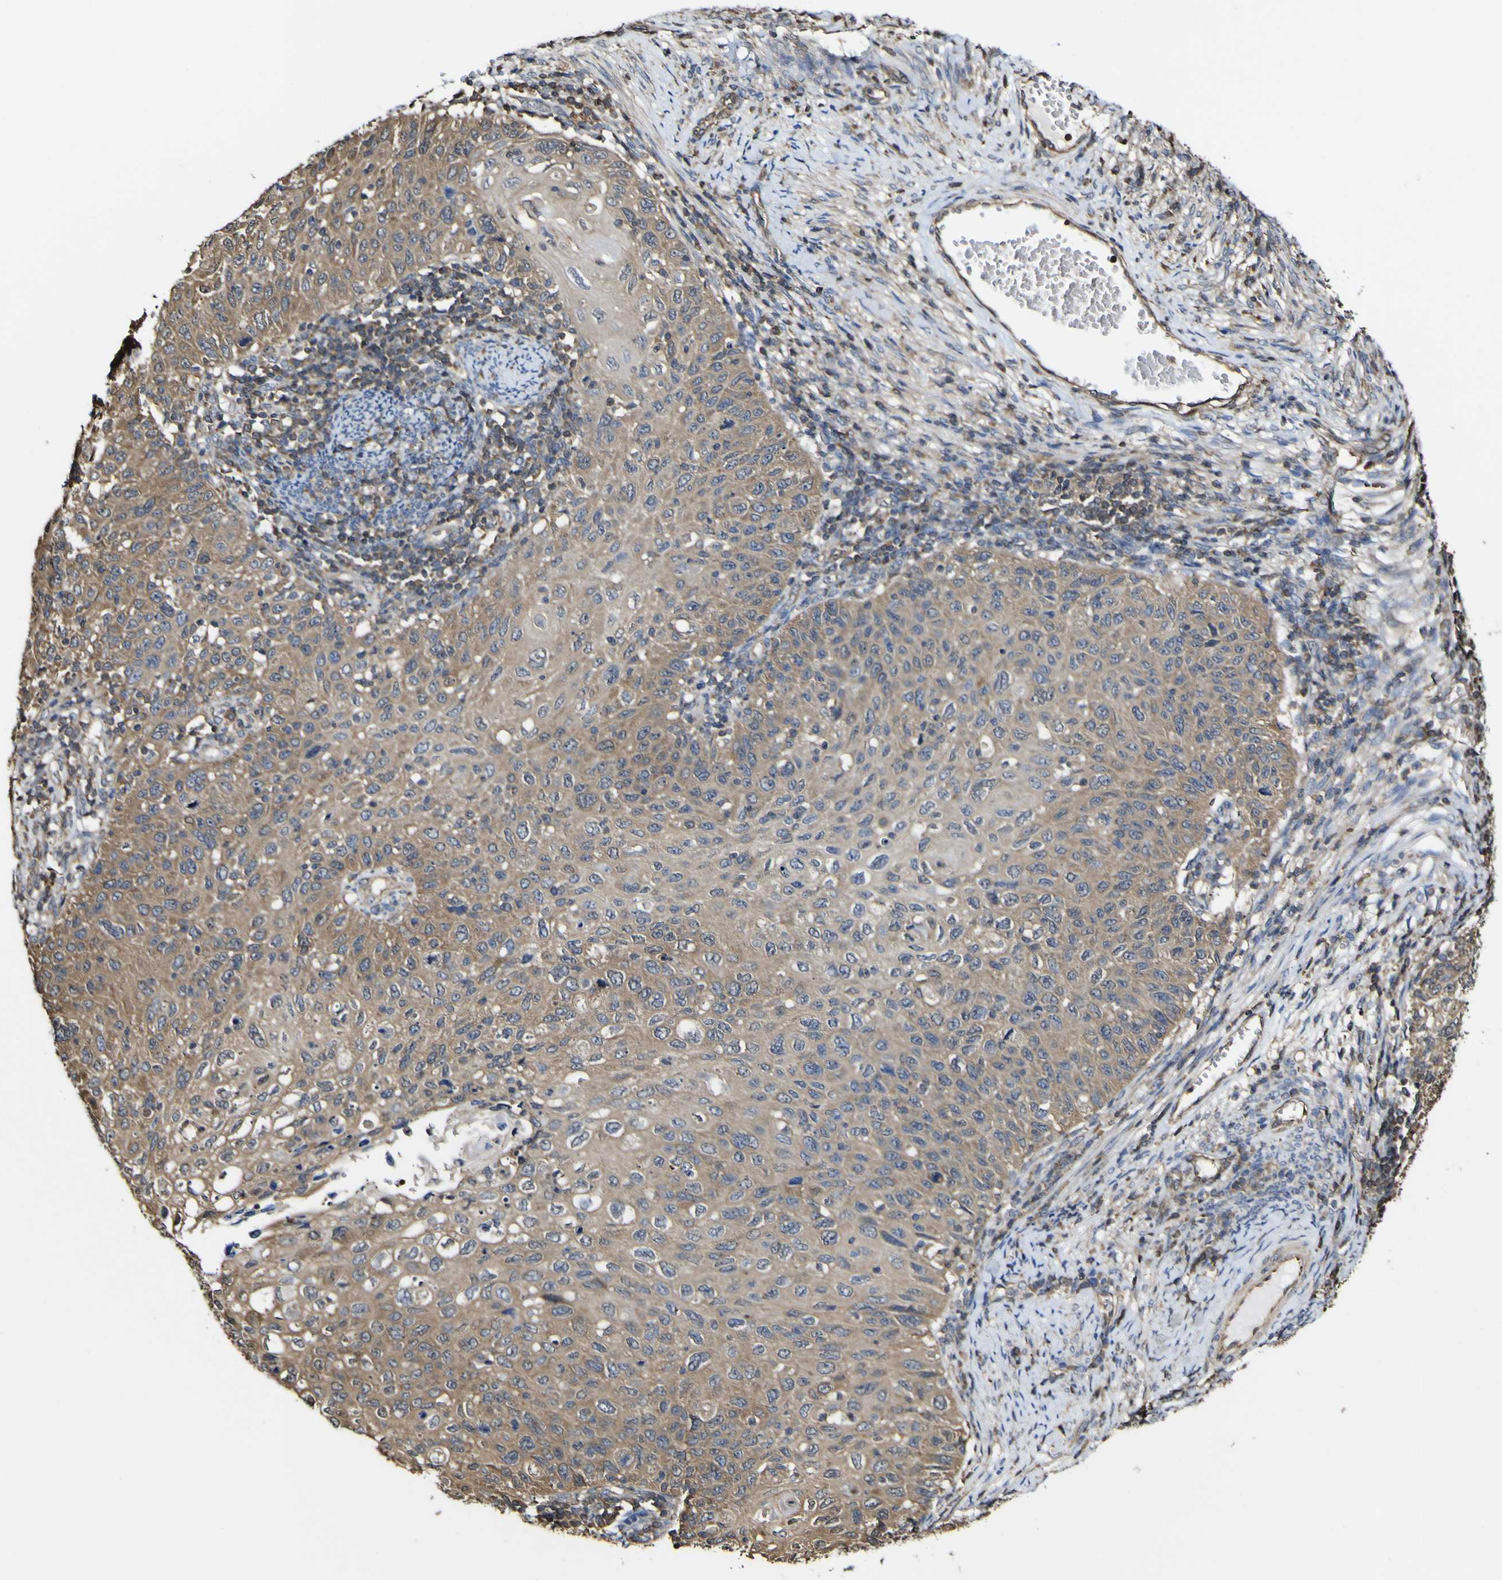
{"staining": {"intensity": "moderate", "quantity": ">75%", "location": "cytoplasmic/membranous"}, "tissue": "cervical cancer", "cell_type": "Tumor cells", "image_type": "cancer", "snomed": [{"axis": "morphology", "description": "Squamous cell carcinoma, NOS"}, {"axis": "topography", "description": "Cervix"}], "caption": "Immunohistochemical staining of human cervical cancer (squamous cell carcinoma) reveals medium levels of moderate cytoplasmic/membranous protein staining in approximately >75% of tumor cells.", "gene": "PTPRR", "patient": {"sex": "female", "age": 70}}